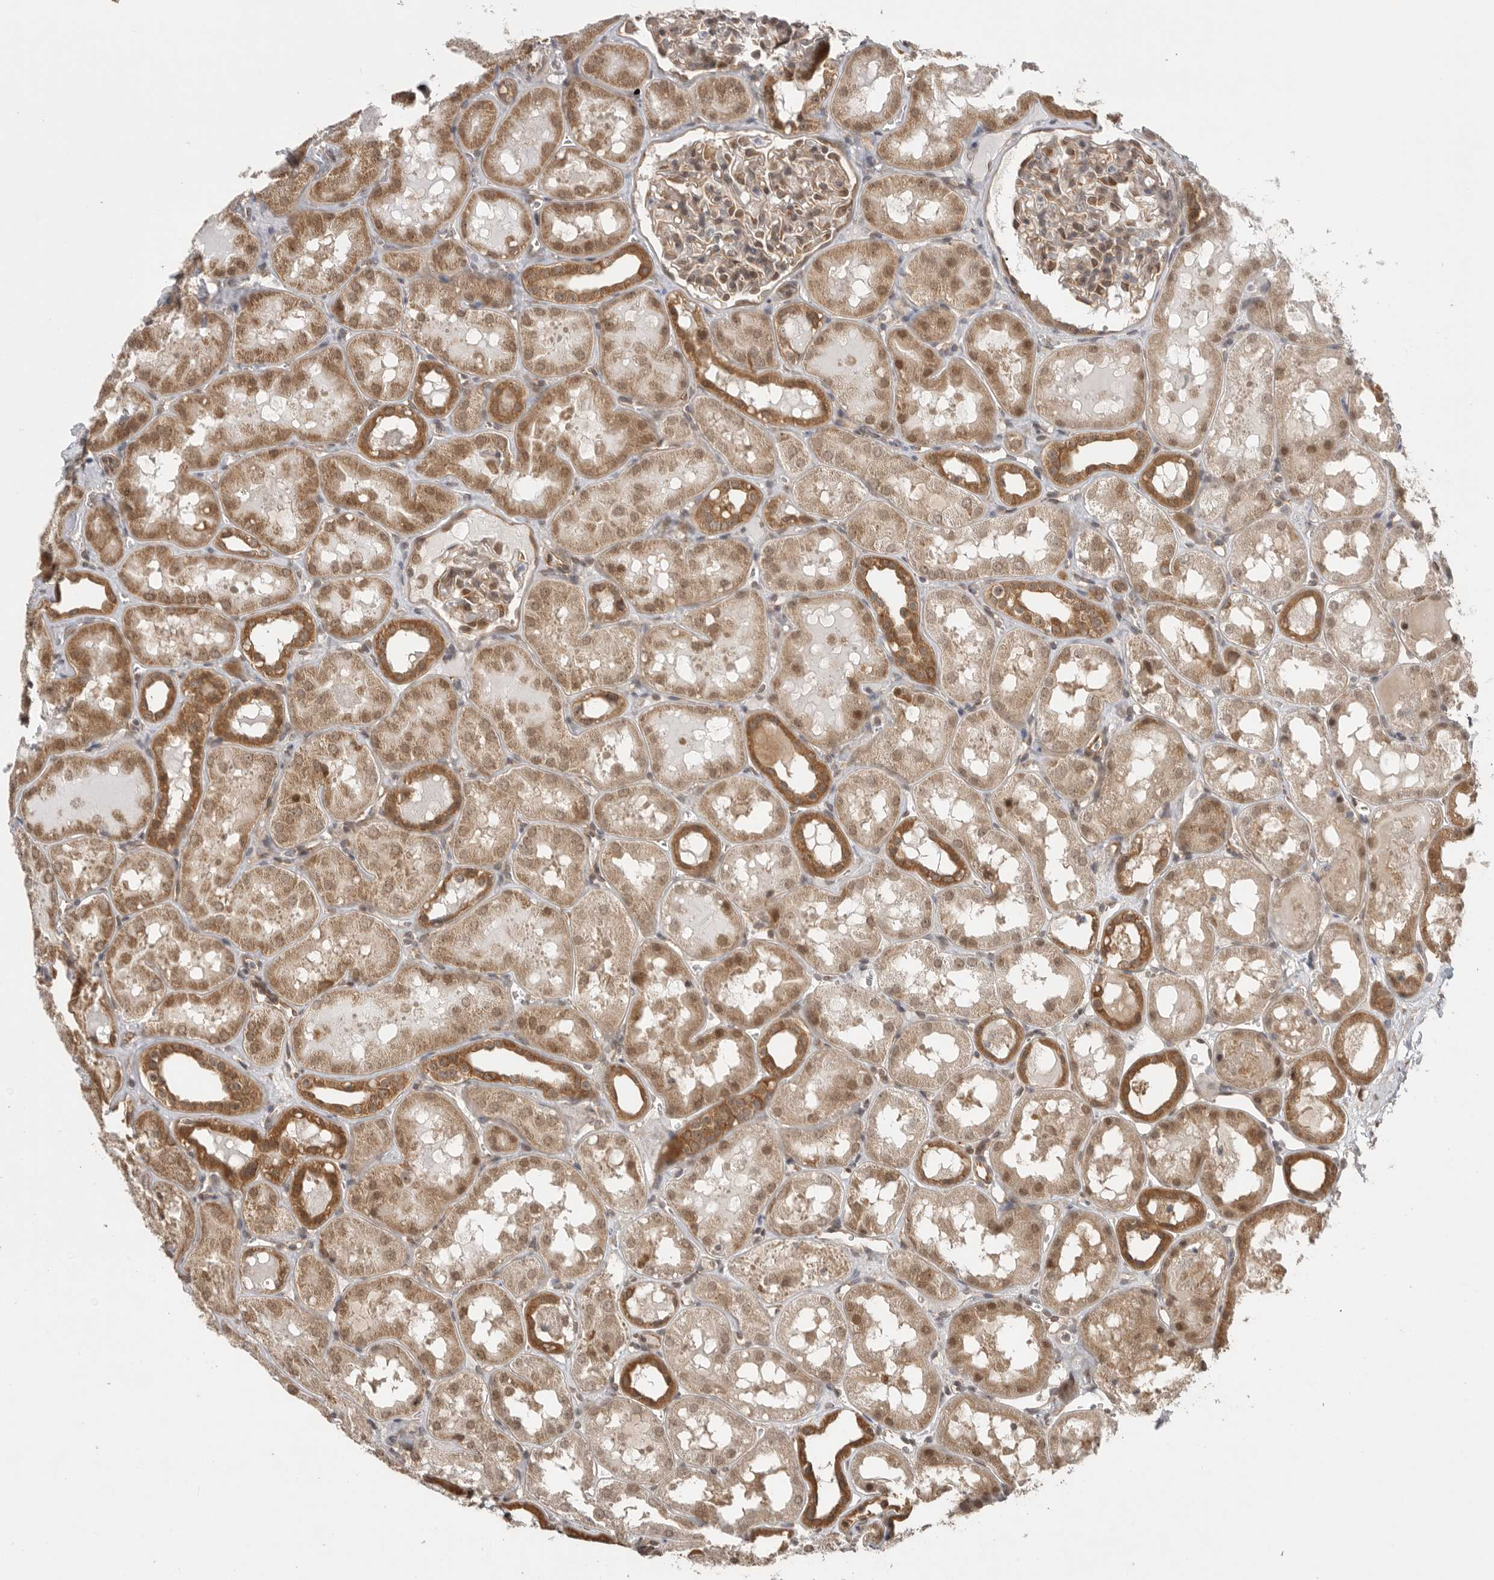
{"staining": {"intensity": "weak", "quantity": ">75%", "location": "cytoplasmic/membranous,nuclear"}, "tissue": "kidney", "cell_type": "Cells in glomeruli", "image_type": "normal", "snomed": [{"axis": "morphology", "description": "Normal tissue, NOS"}, {"axis": "topography", "description": "Kidney"}, {"axis": "topography", "description": "Urinary bladder"}], "caption": "Cells in glomeruli demonstrate low levels of weak cytoplasmic/membranous,nuclear positivity in about >75% of cells in benign human kidney. (DAB (3,3'-diaminobenzidine) IHC, brown staining for protein, blue staining for nuclei).", "gene": "VPS50", "patient": {"sex": "male", "age": 16}}